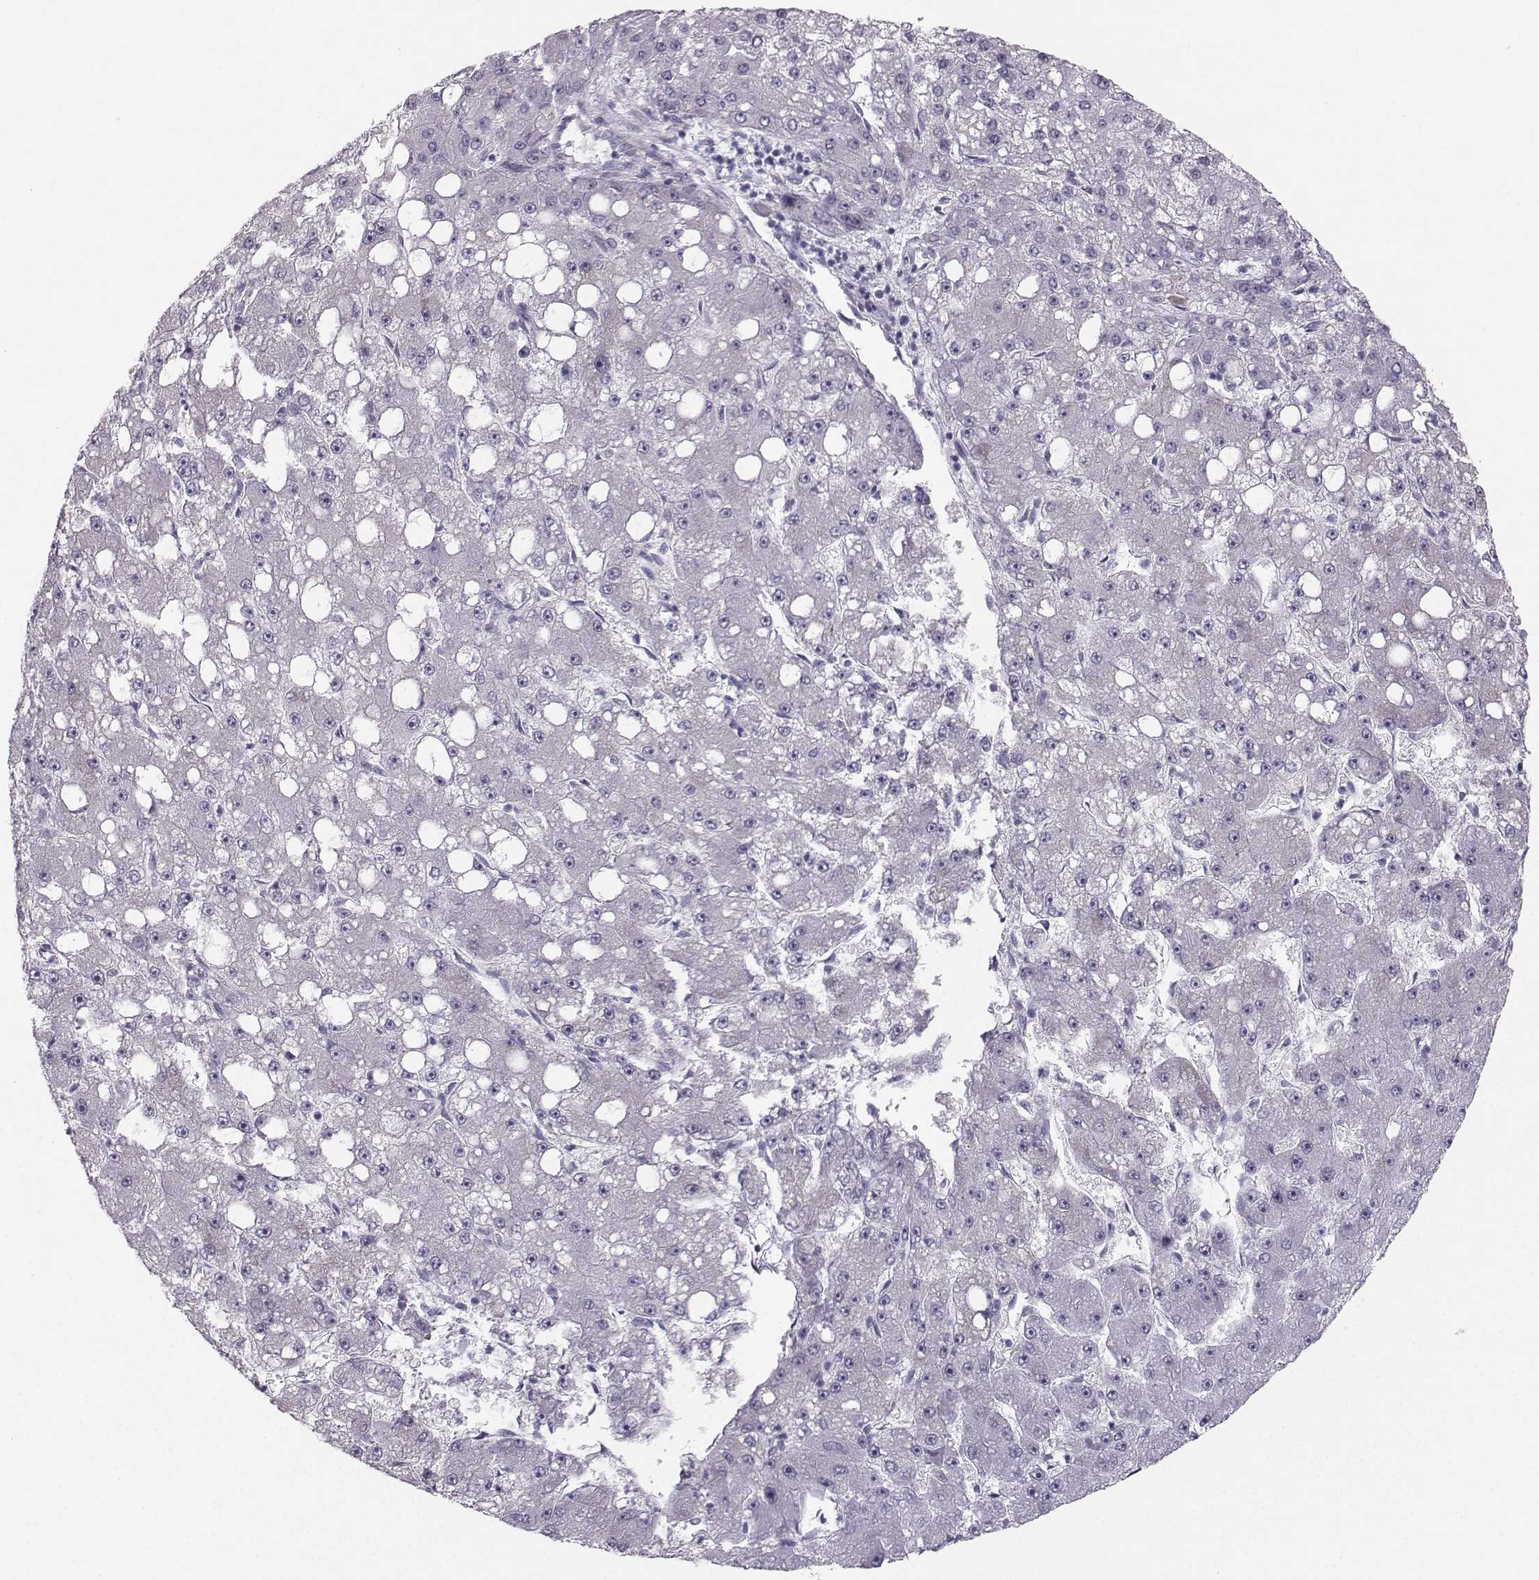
{"staining": {"intensity": "negative", "quantity": "none", "location": "none"}, "tissue": "liver cancer", "cell_type": "Tumor cells", "image_type": "cancer", "snomed": [{"axis": "morphology", "description": "Carcinoma, Hepatocellular, NOS"}, {"axis": "topography", "description": "Liver"}], "caption": "The immunohistochemistry (IHC) micrograph has no significant expression in tumor cells of liver hepatocellular carcinoma tissue.", "gene": "CASR", "patient": {"sex": "male", "age": 67}}